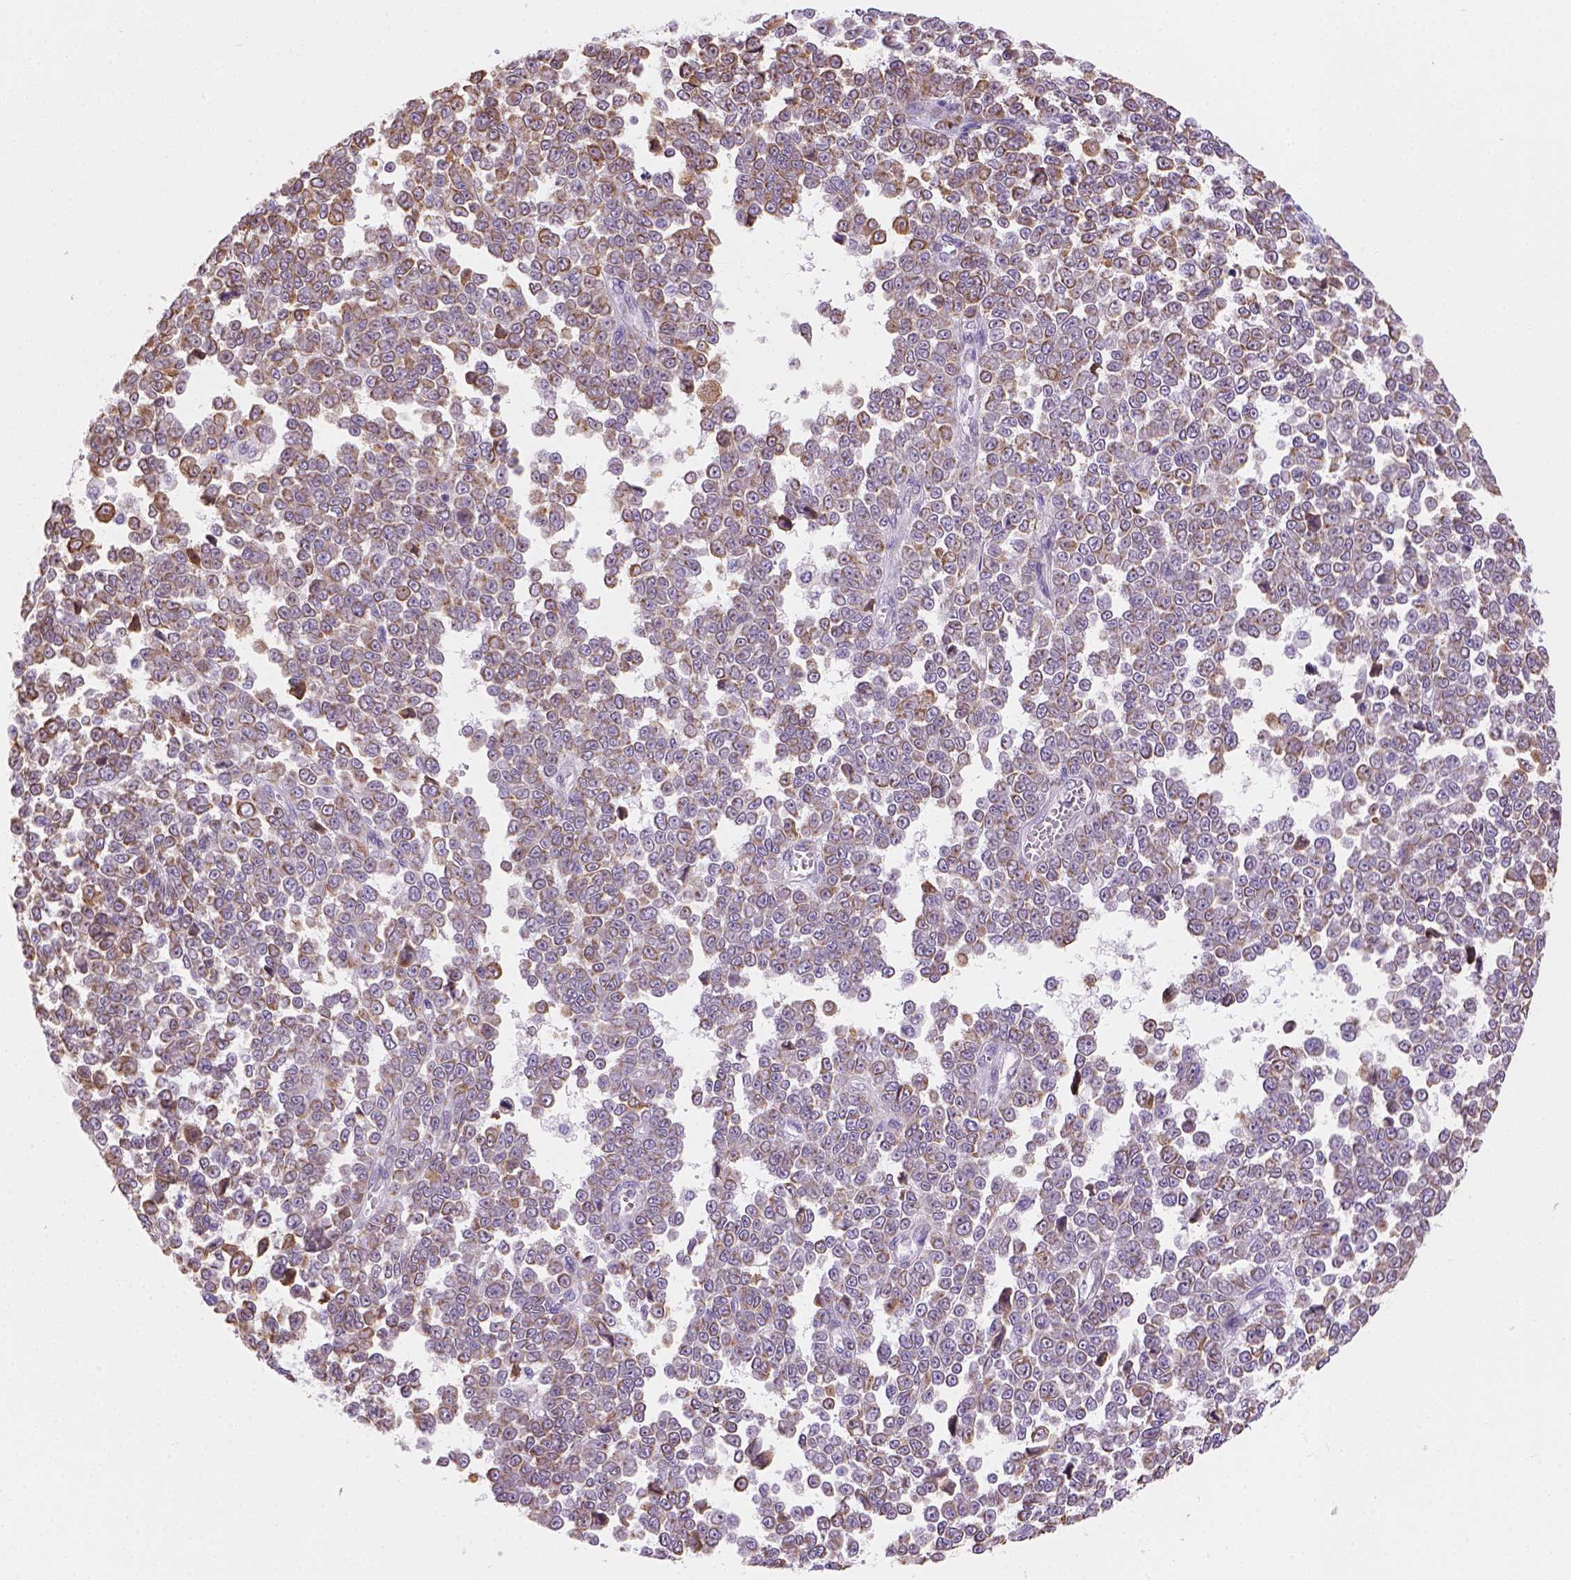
{"staining": {"intensity": "moderate", "quantity": ">75%", "location": "cytoplasmic/membranous"}, "tissue": "melanoma", "cell_type": "Tumor cells", "image_type": "cancer", "snomed": [{"axis": "morphology", "description": "Malignant melanoma, NOS"}, {"axis": "topography", "description": "Skin"}], "caption": "Human malignant melanoma stained with a protein marker exhibits moderate staining in tumor cells.", "gene": "CES2", "patient": {"sex": "female", "age": 95}}